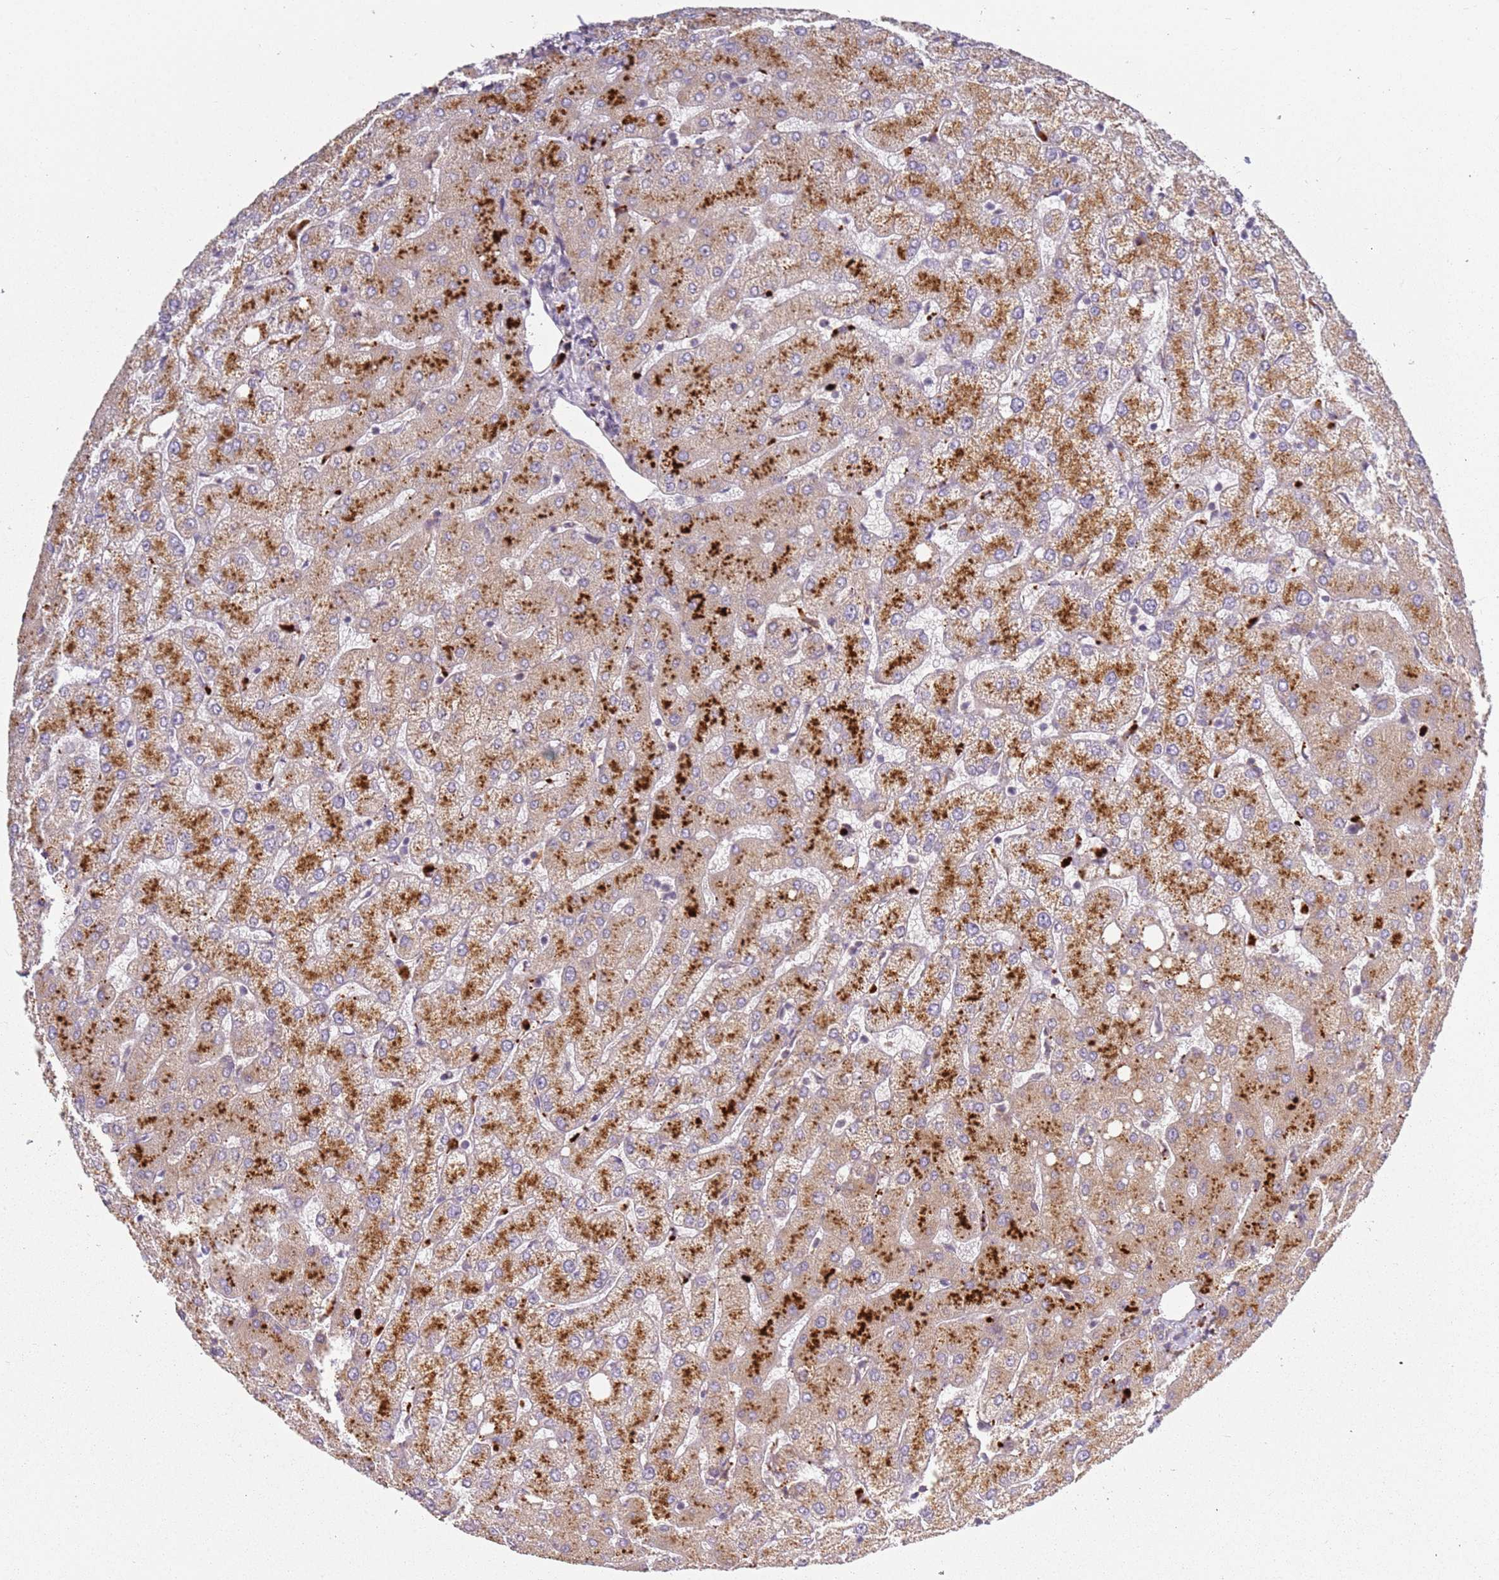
{"staining": {"intensity": "weak", "quantity": "<25%", "location": "cytoplasmic/membranous"}, "tissue": "liver", "cell_type": "Cholangiocytes", "image_type": "normal", "snomed": [{"axis": "morphology", "description": "Normal tissue, NOS"}, {"axis": "topography", "description": "Liver"}], "caption": "Immunohistochemistry image of normal liver: liver stained with DAB (3,3'-diaminobenzidine) exhibits no significant protein positivity in cholangiocytes. (DAB (3,3'-diaminobenzidine) immunohistochemistry (IHC) with hematoxylin counter stain).", "gene": "RPS28", "patient": {"sex": "female", "age": 54}}